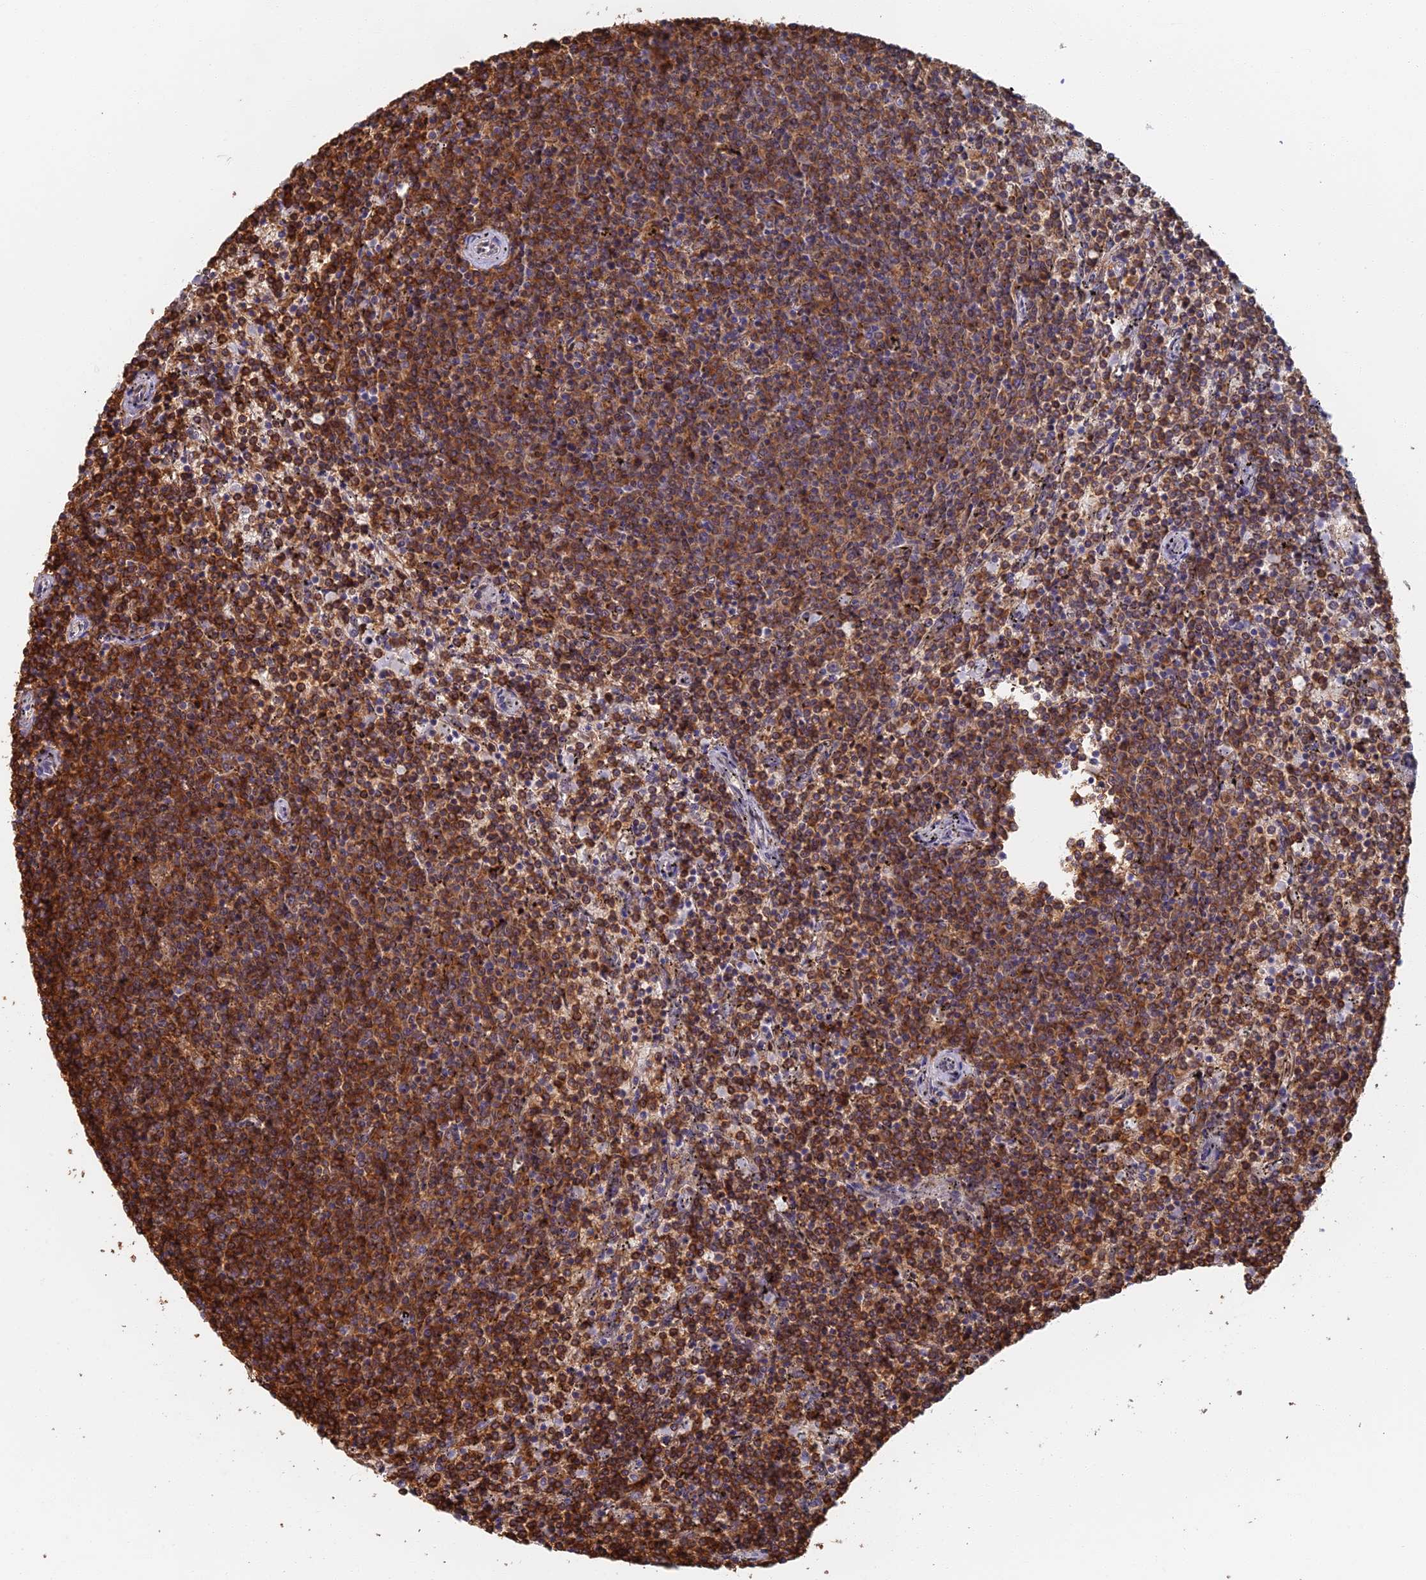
{"staining": {"intensity": "strong", "quantity": ">75%", "location": "cytoplasmic/membranous,nuclear"}, "tissue": "lymphoma", "cell_type": "Tumor cells", "image_type": "cancer", "snomed": [{"axis": "morphology", "description": "Malignant lymphoma, non-Hodgkin's type, Low grade"}, {"axis": "topography", "description": "Spleen"}], "caption": "A high amount of strong cytoplasmic/membranous and nuclear staining is appreciated in about >75% of tumor cells in low-grade malignant lymphoma, non-Hodgkin's type tissue.", "gene": "GPATCH1", "patient": {"sex": "female", "age": 50}}